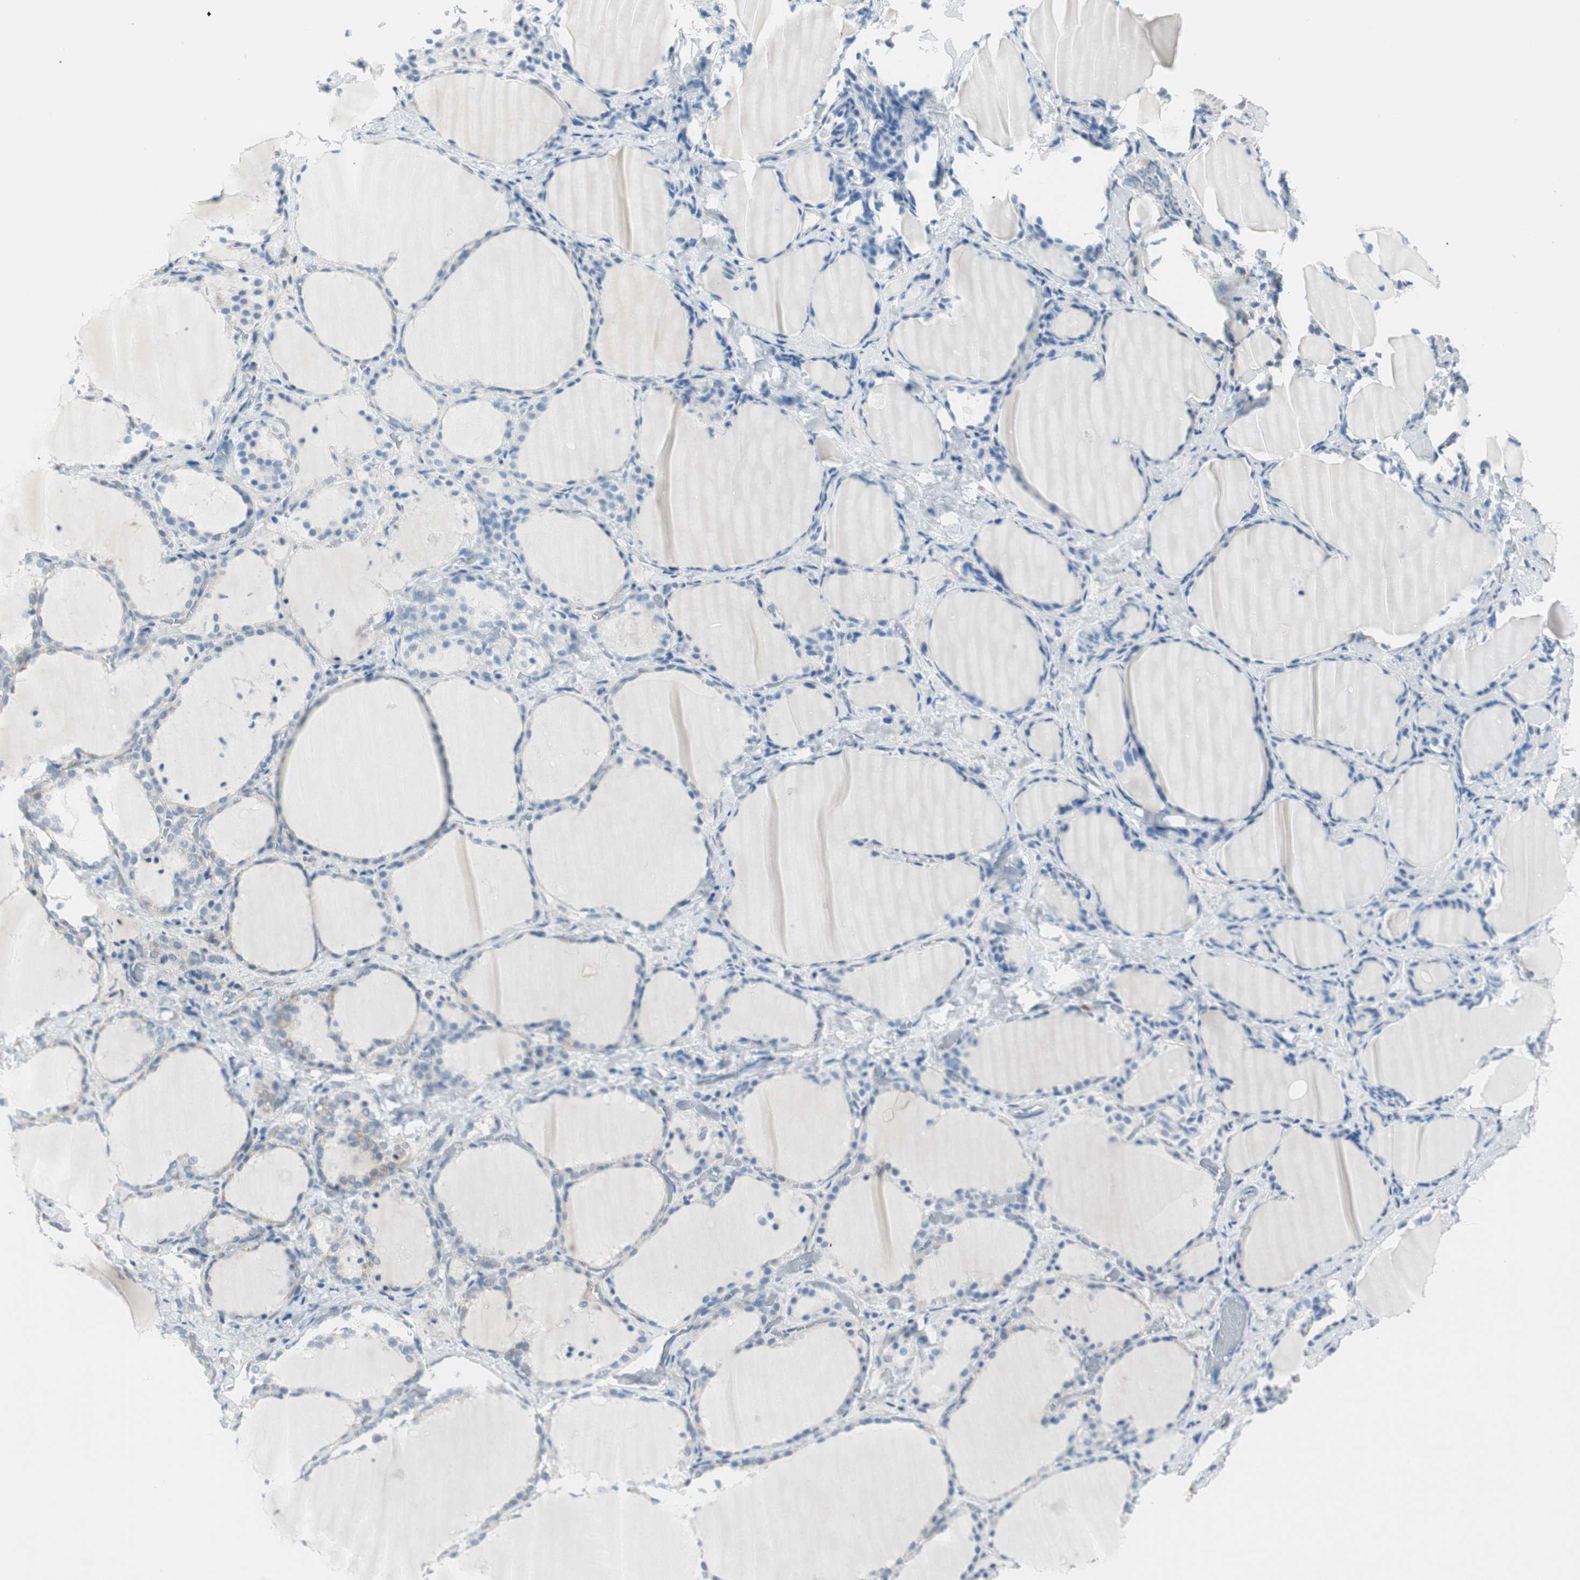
{"staining": {"intensity": "weak", "quantity": "25%-75%", "location": "cytoplasmic/membranous"}, "tissue": "thyroid gland", "cell_type": "Glandular cells", "image_type": "normal", "snomed": [{"axis": "morphology", "description": "Normal tissue, NOS"}, {"axis": "morphology", "description": "Papillary adenocarcinoma, NOS"}, {"axis": "topography", "description": "Thyroid gland"}], "caption": "Glandular cells show low levels of weak cytoplasmic/membranous staining in approximately 25%-75% of cells in unremarkable human thyroid gland.", "gene": "CDK3", "patient": {"sex": "female", "age": 30}}